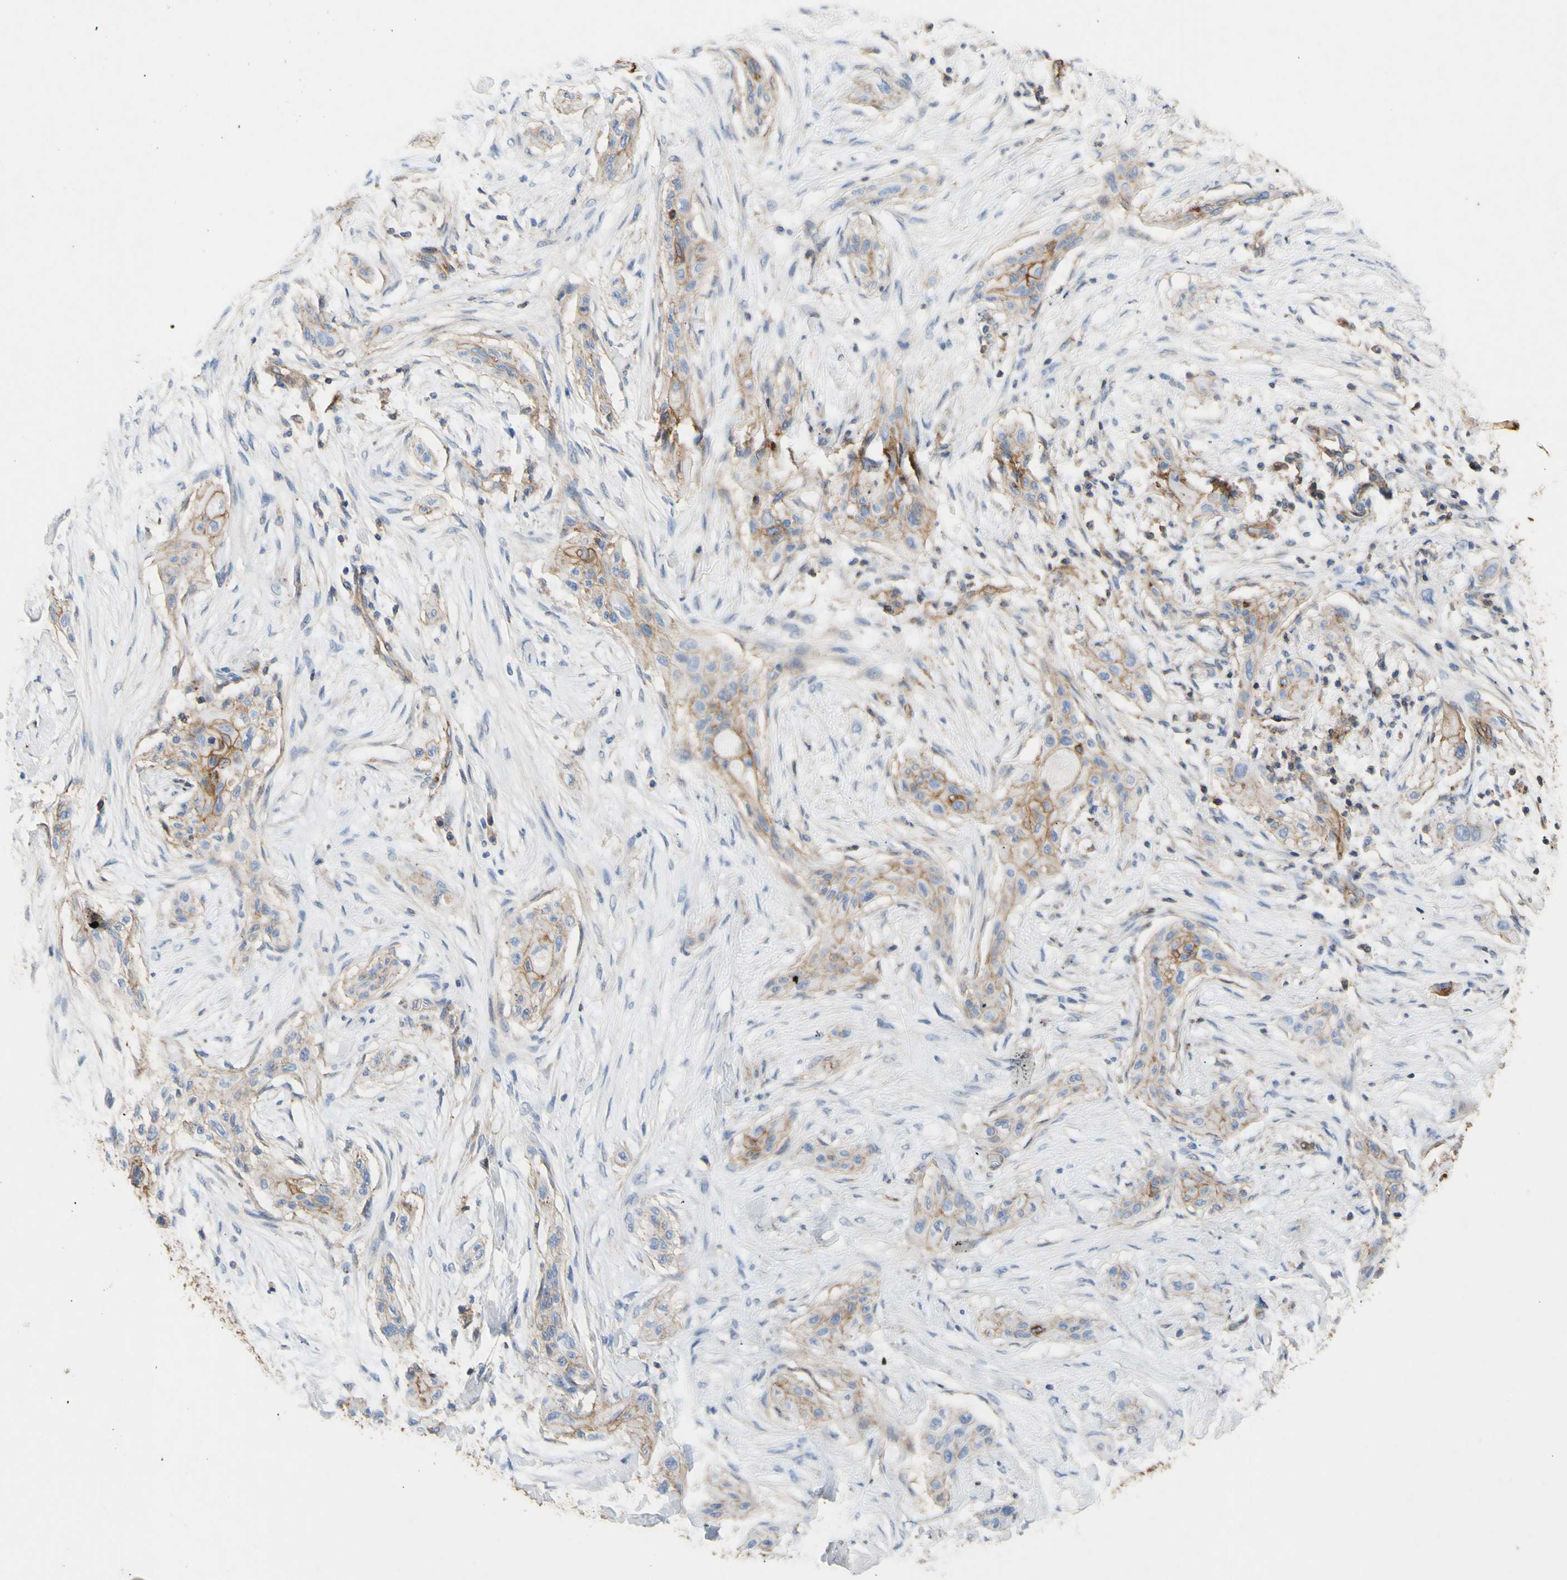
{"staining": {"intensity": "weak", "quantity": ">75%", "location": "cytoplasmic/membranous"}, "tissue": "lung cancer", "cell_type": "Tumor cells", "image_type": "cancer", "snomed": [{"axis": "morphology", "description": "Squamous cell carcinoma, NOS"}, {"axis": "topography", "description": "Lung"}], "caption": "Human lung squamous cell carcinoma stained with a protein marker exhibits weak staining in tumor cells.", "gene": "ATP2A3", "patient": {"sex": "female", "age": 47}}